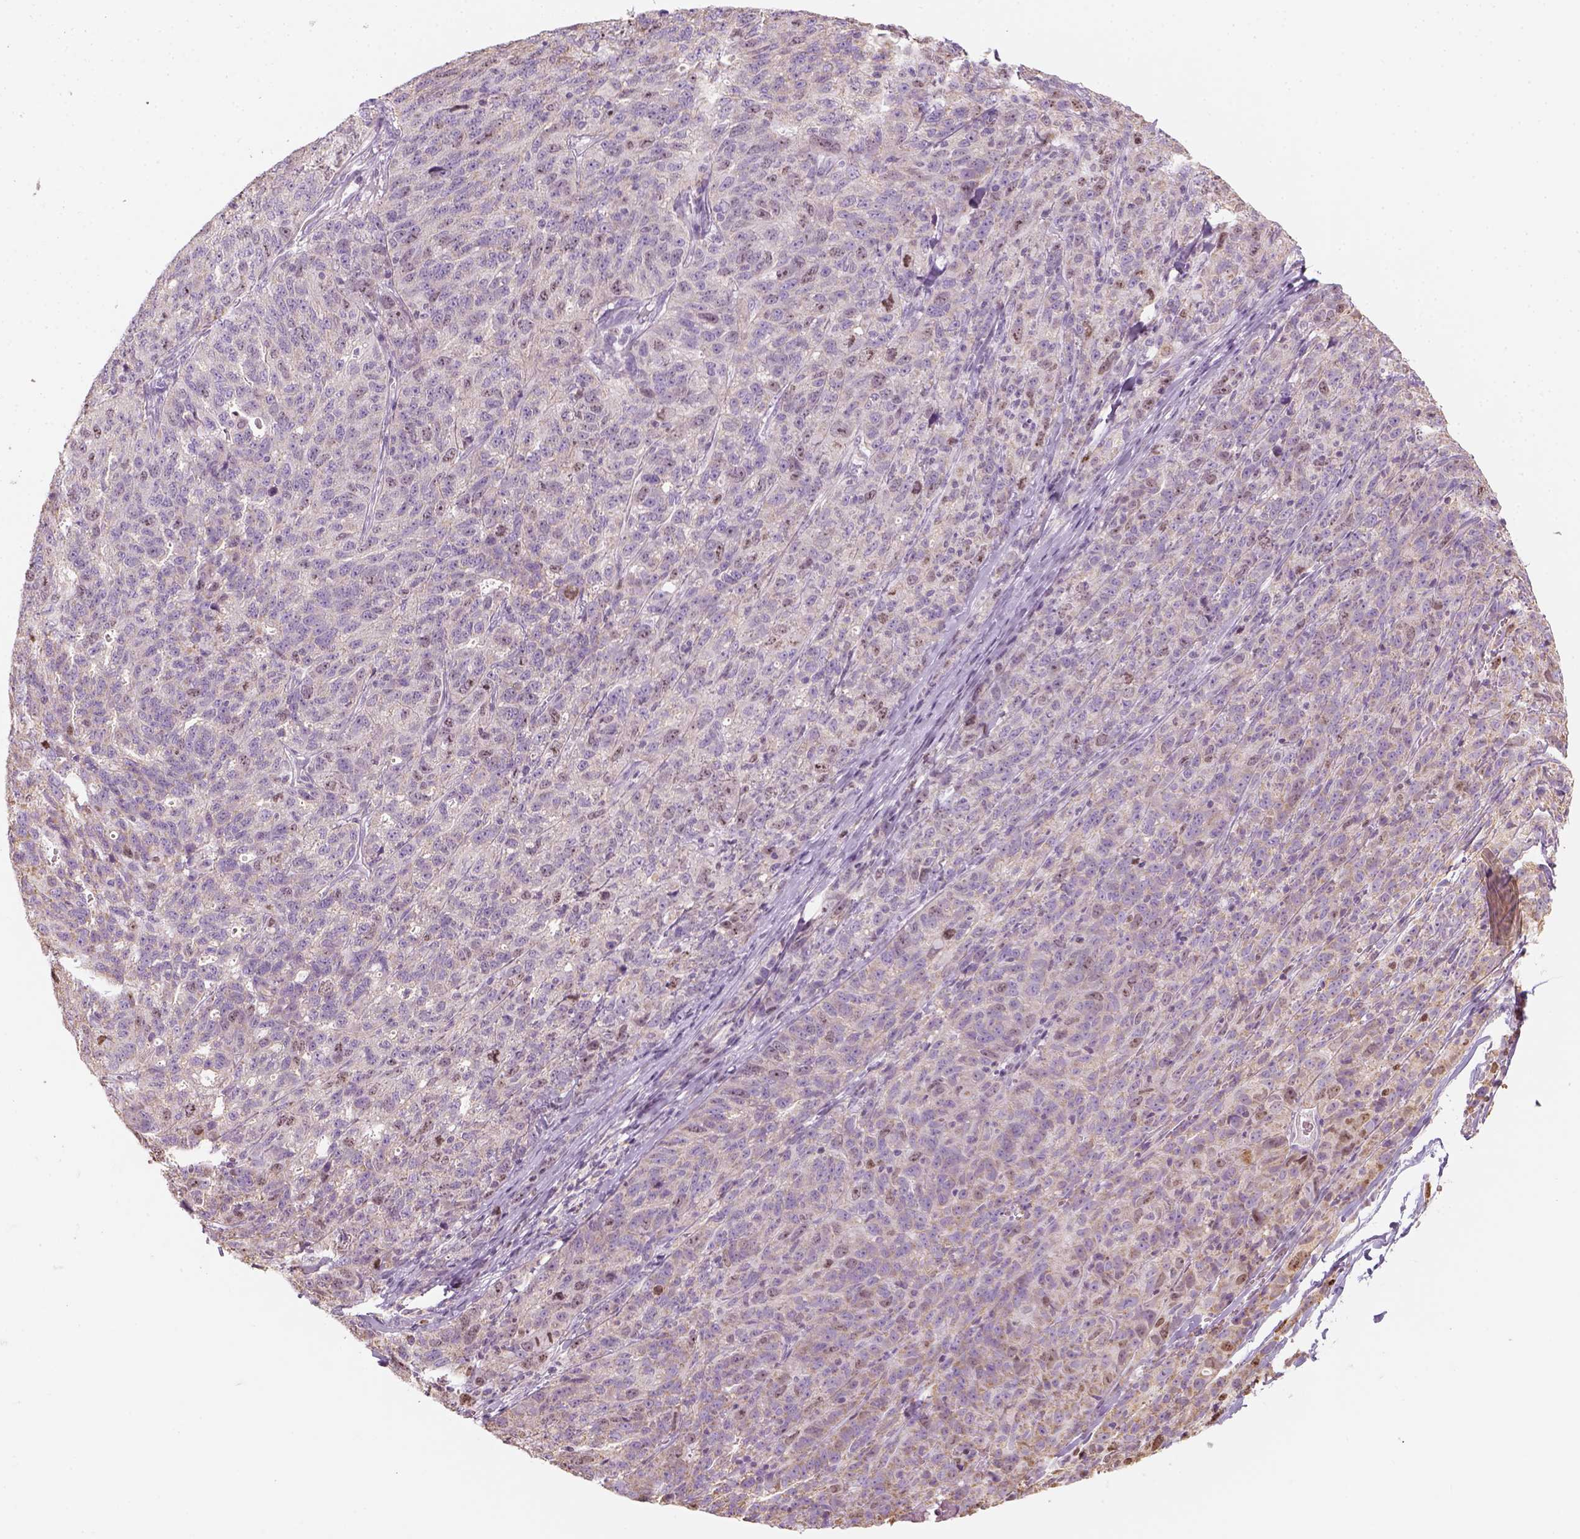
{"staining": {"intensity": "moderate", "quantity": "<25%", "location": "cytoplasmic/membranous"}, "tissue": "ovarian cancer", "cell_type": "Tumor cells", "image_type": "cancer", "snomed": [{"axis": "morphology", "description": "Cystadenocarcinoma, serous, NOS"}, {"axis": "topography", "description": "Ovary"}], "caption": "Protein expression analysis of human ovarian serous cystadenocarcinoma reveals moderate cytoplasmic/membranous positivity in about <25% of tumor cells. (brown staining indicates protein expression, while blue staining denotes nuclei).", "gene": "LCA5", "patient": {"sex": "female", "age": 71}}